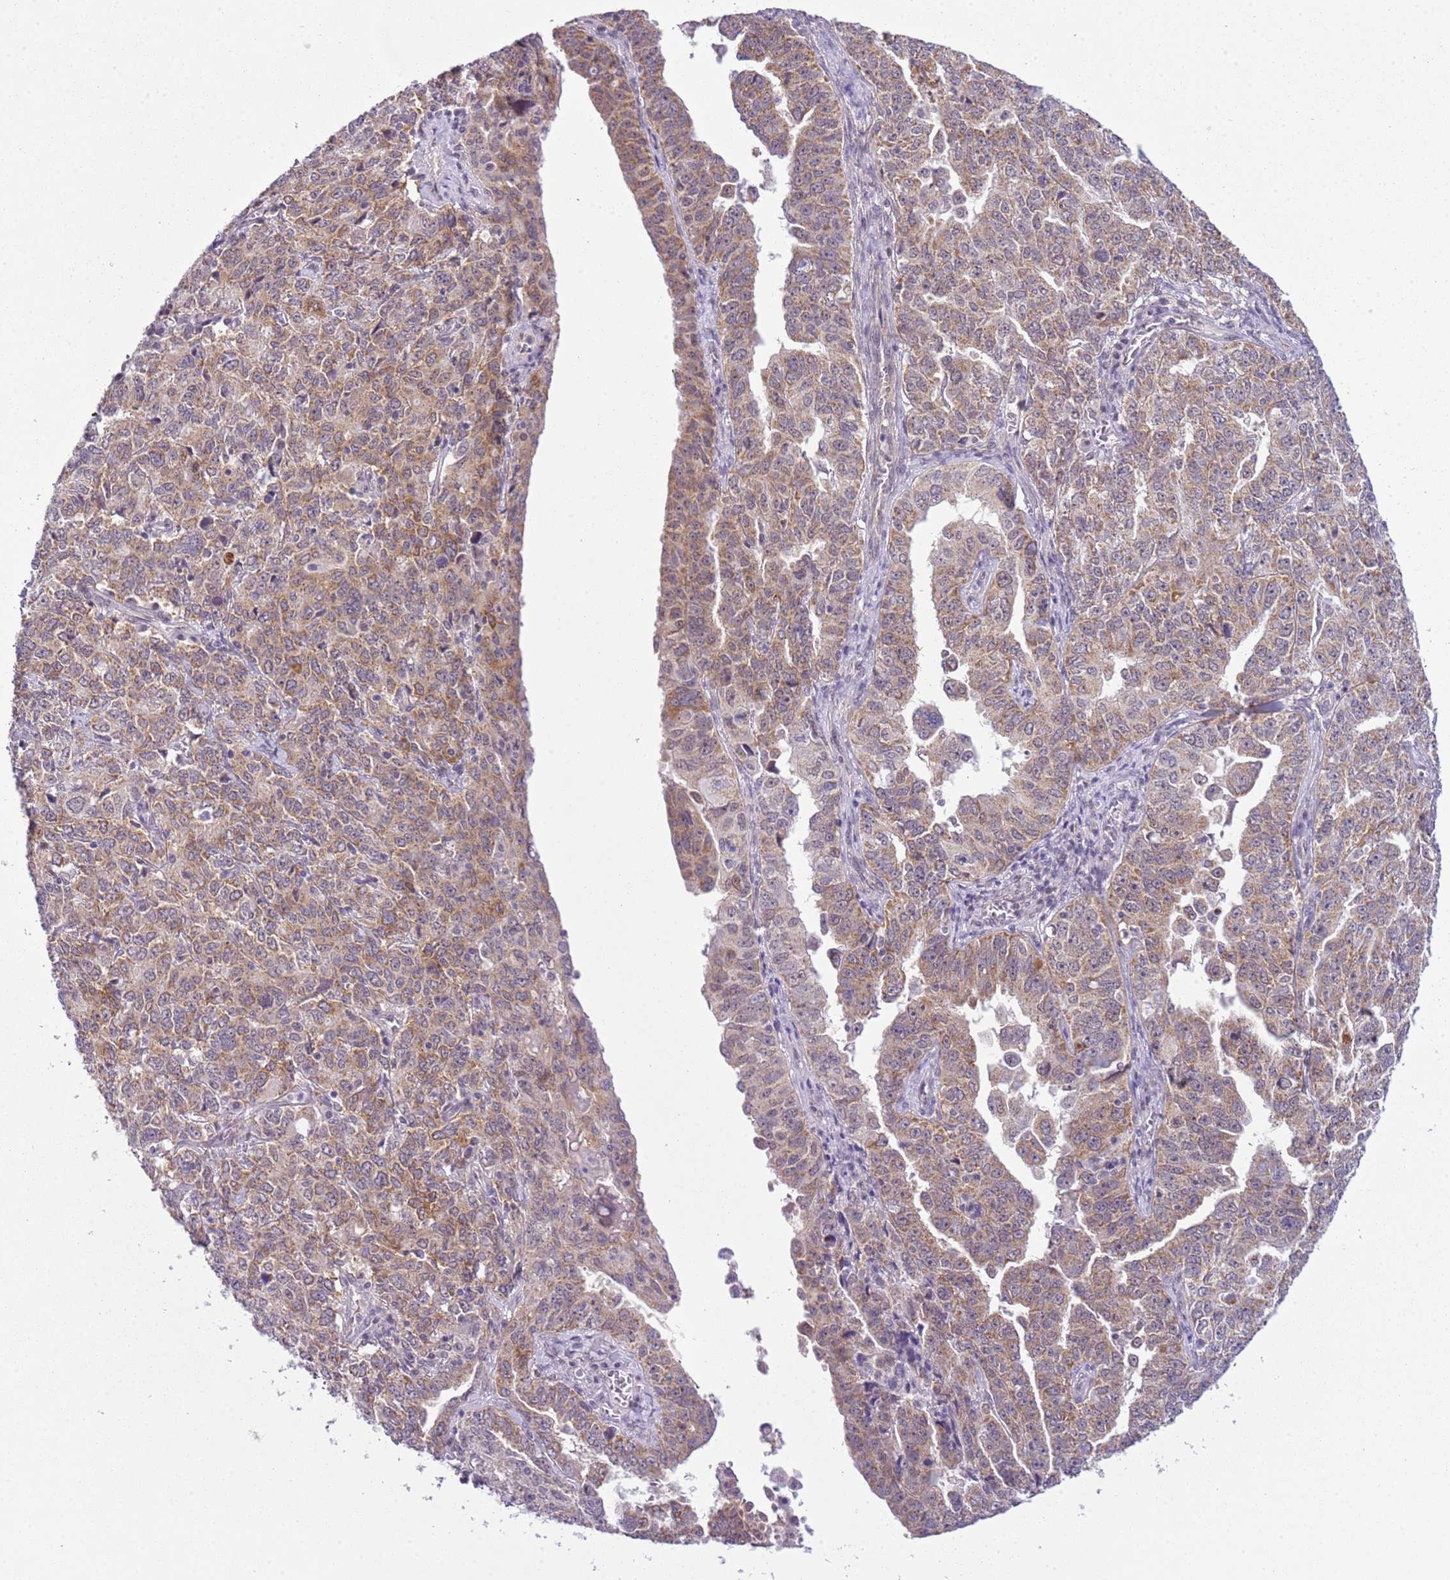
{"staining": {"intensity": "moderate", "quantity": ">75%", "location": "cytoplasmic/membranous"}, "tissue": "ovarian cancer", "cell_type": "Tumor cells", "image_type": "cancer", "snomed": [{"axis": "morphology", "description": "Carcinoma, endometroid"}, {"axis": "topography", "description": "Ovary"}], "caption": "Protein staining exhibits moderate cytoplasmic/membranous expression in approximately >75% of tumor cells in ovarian cancer (endometroid carcinoma).", "gene": "FAM120C", "patient": {"sex": "female", "age": 62}}